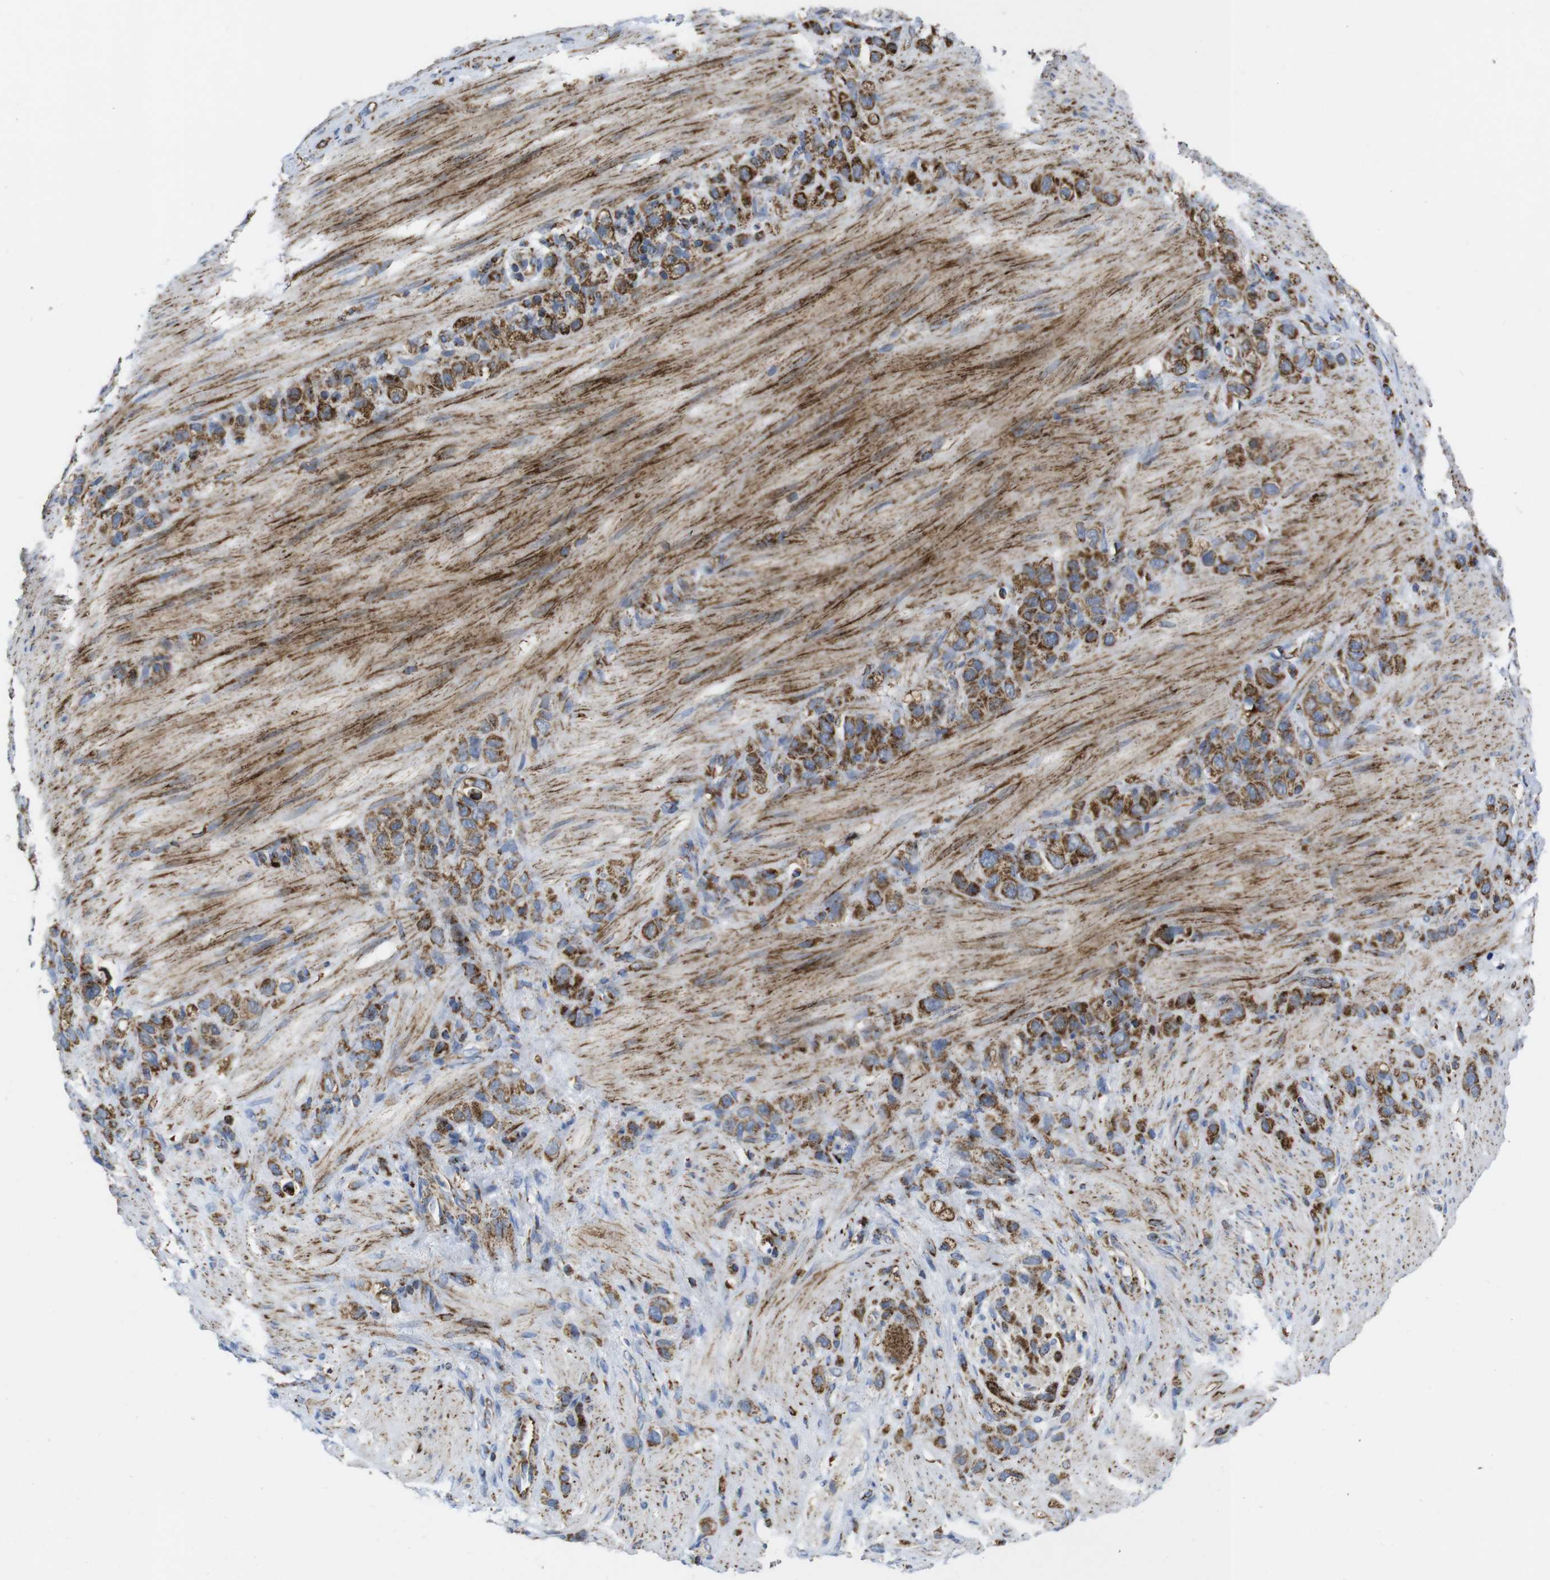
{"staining": {"intensity": "moderate", "quantity": ">75%", "location": "cytoplasmic/membranous"}, "tissue": "stomach cancer", "cell_type": "Tumor cells", "image_type": "cancer", "snomed": [{"axis": "morphology", "description": "Adenocarcinoma, NOS"}, {"axis": "morphology", "description": "Adenocarcinoma, High grade"}, {"axis": "topography", "description": "Stomach, upper"}, {"axis": "topography", "description": "Stomach, lower"}], "caption": "IHC of human stomach adenocarcinoma shows medium levels of moderate cytoplasmic/membranous staining in about >75% of tumor cells.", "gene": "TMEM192", "patient": {"sex": "female", "age": 65}}